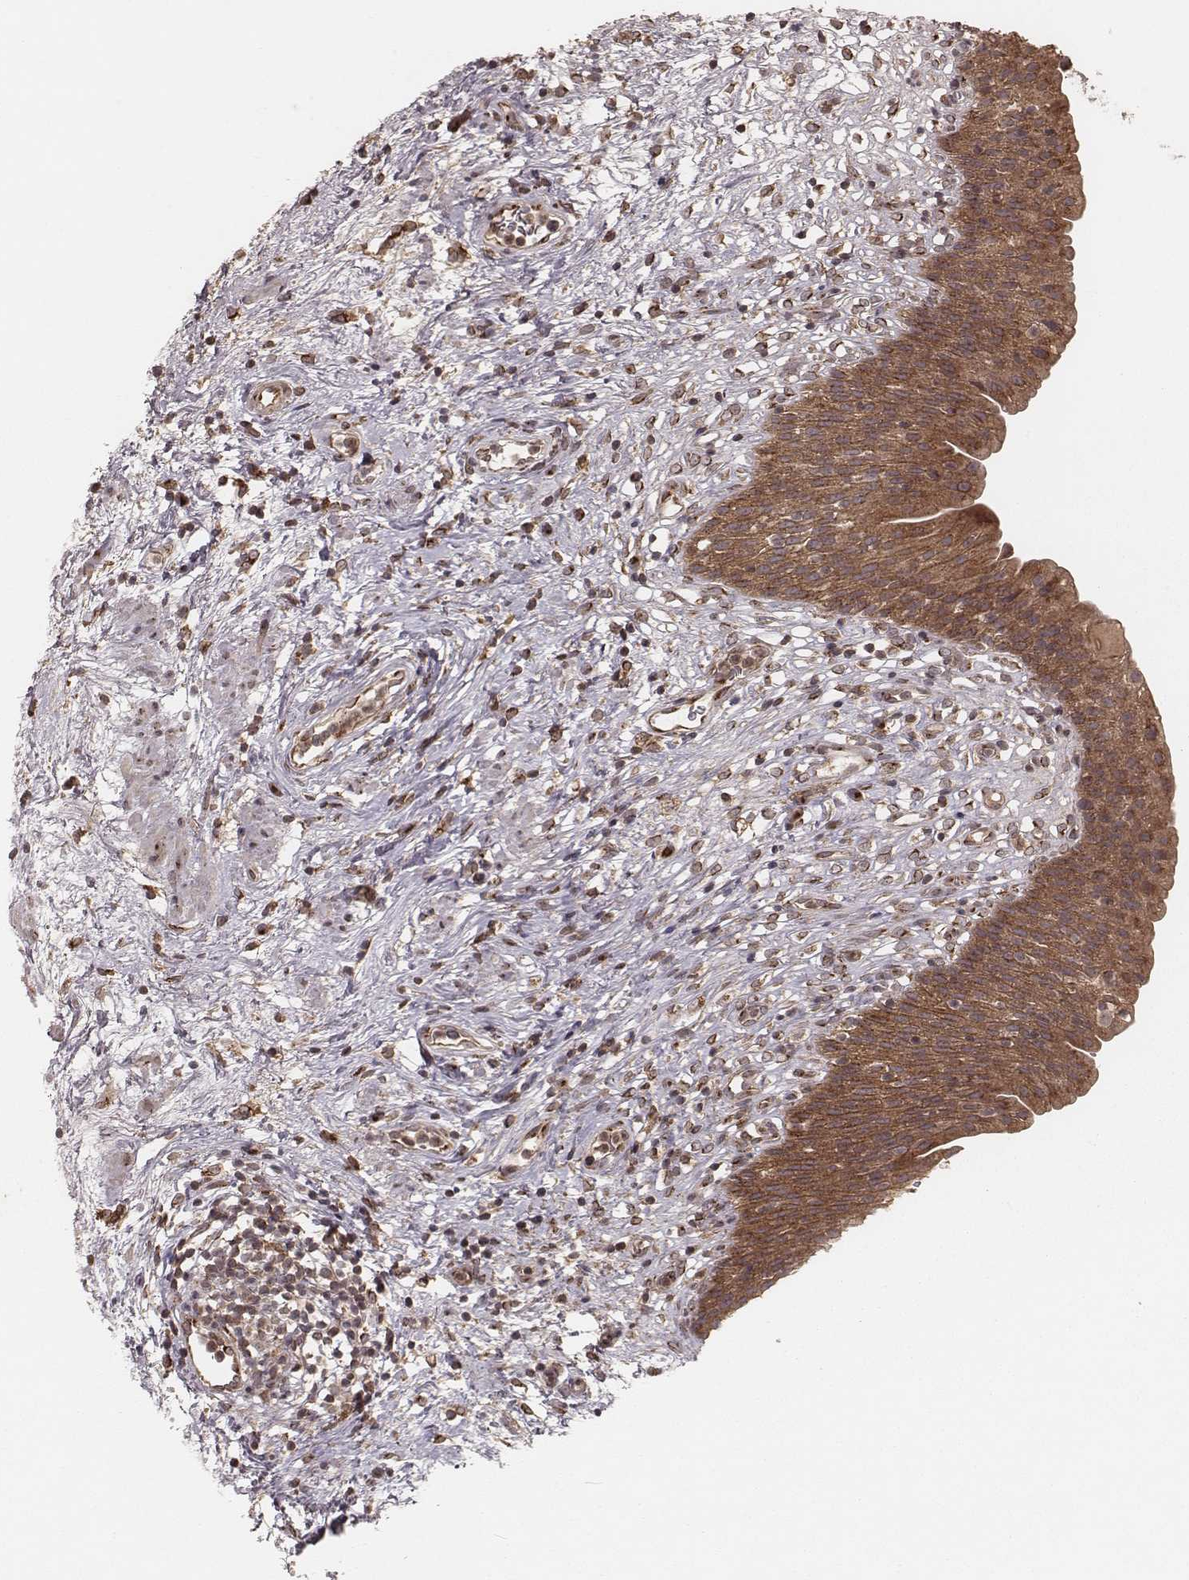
{"staining": {"intensity": "strong", "quantity": ">75%", "location": "cytoplasmic/membranous"}, "tissue": "urinary bladder", "cell_type": "Urothelial cells", "image_type": "normal", "snomed": [{"axis": "morphology", "description": "Normal tissue, NOS"}, {"axis": "topography", "description": "Urinary bladder"}], "caption": "Human urinary bladder stained for a protein (brown) shows strong cytoplasmic/membranous positive expression in approximately >75% of urothelial cells.", "gene": "MYO19", "patient": {"sex": "male", "age": 76}}